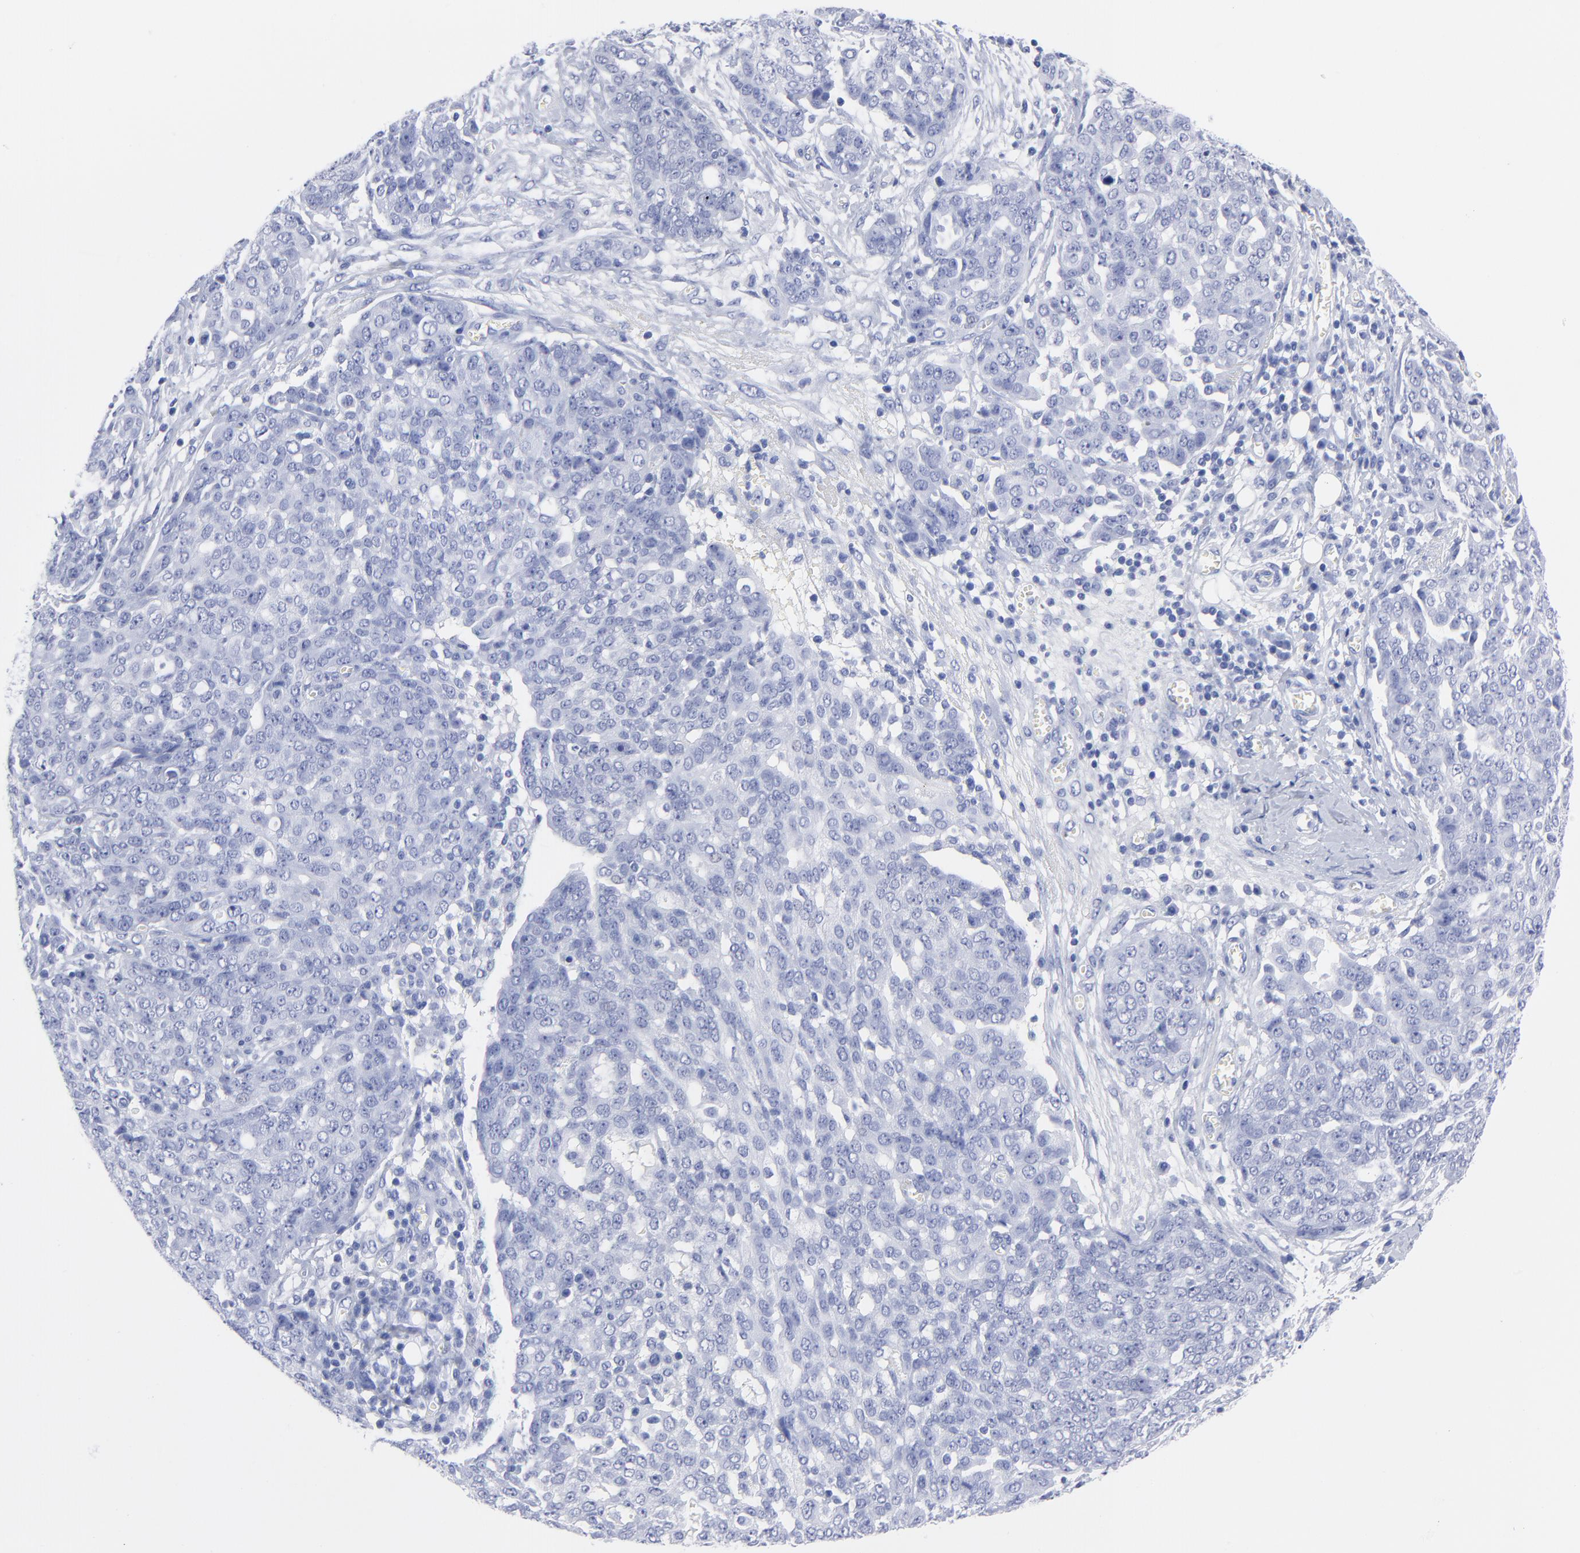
{"staining": {"intensity": "negative", "quantity": "none", "location": "none"}, "tissue": "ovarian cancer", "cell_type": "Tumor cells", "image_type": "cancer", "snomed": [{"axis": "morphology", "description": "Cystadenocarcinoma, serous, NOS"}, {"axis": "topography", "description": "Soft tissue"}, {"axis": "topography", "description": "Ovary"}], "caption": "There is no significant staining in tumor cells of ovarian serous cystadenocarcinoma.", "gene": "ACY1", "patient": {"sex": "female", "age": 57}}